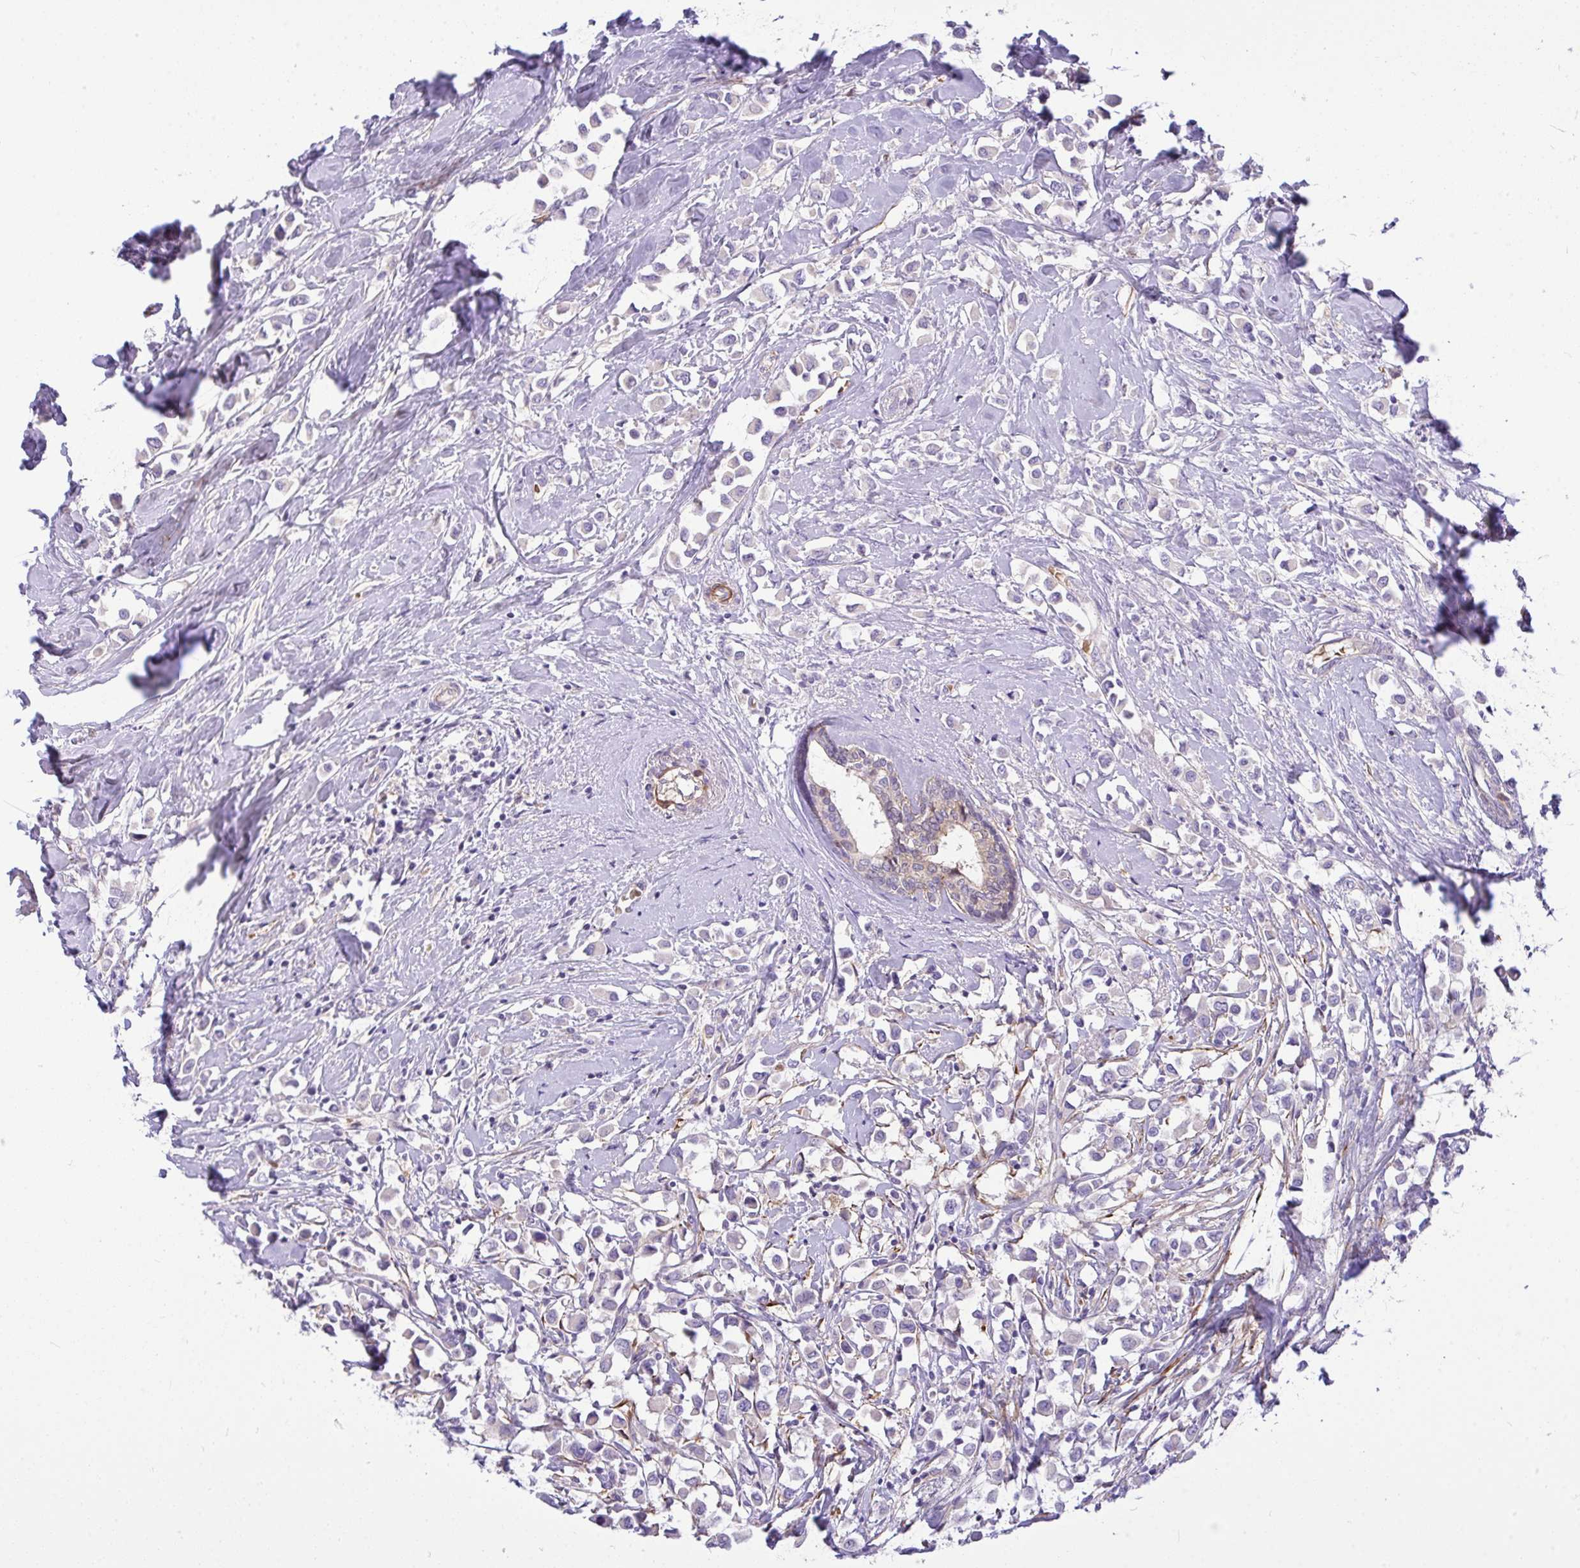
{"staining": {"intensity": "negative", "quantity": "none", "location": "none"}, "tissue": "breast cancer", "cell_type": "Tumor cells", "image_type": "cancer", "snomed": [{"axis": "morphology", "description": "Duct carcinoma"}, {"axis": "topography", "description": "Breast"}], "caption": "This is an IHC histopathology image of human breast cancer (invasive ductal carcinoma). There is no positivity in tumor cells.", "gene": "MOCS1", "patient": {"sex": "female", "age": 61}}